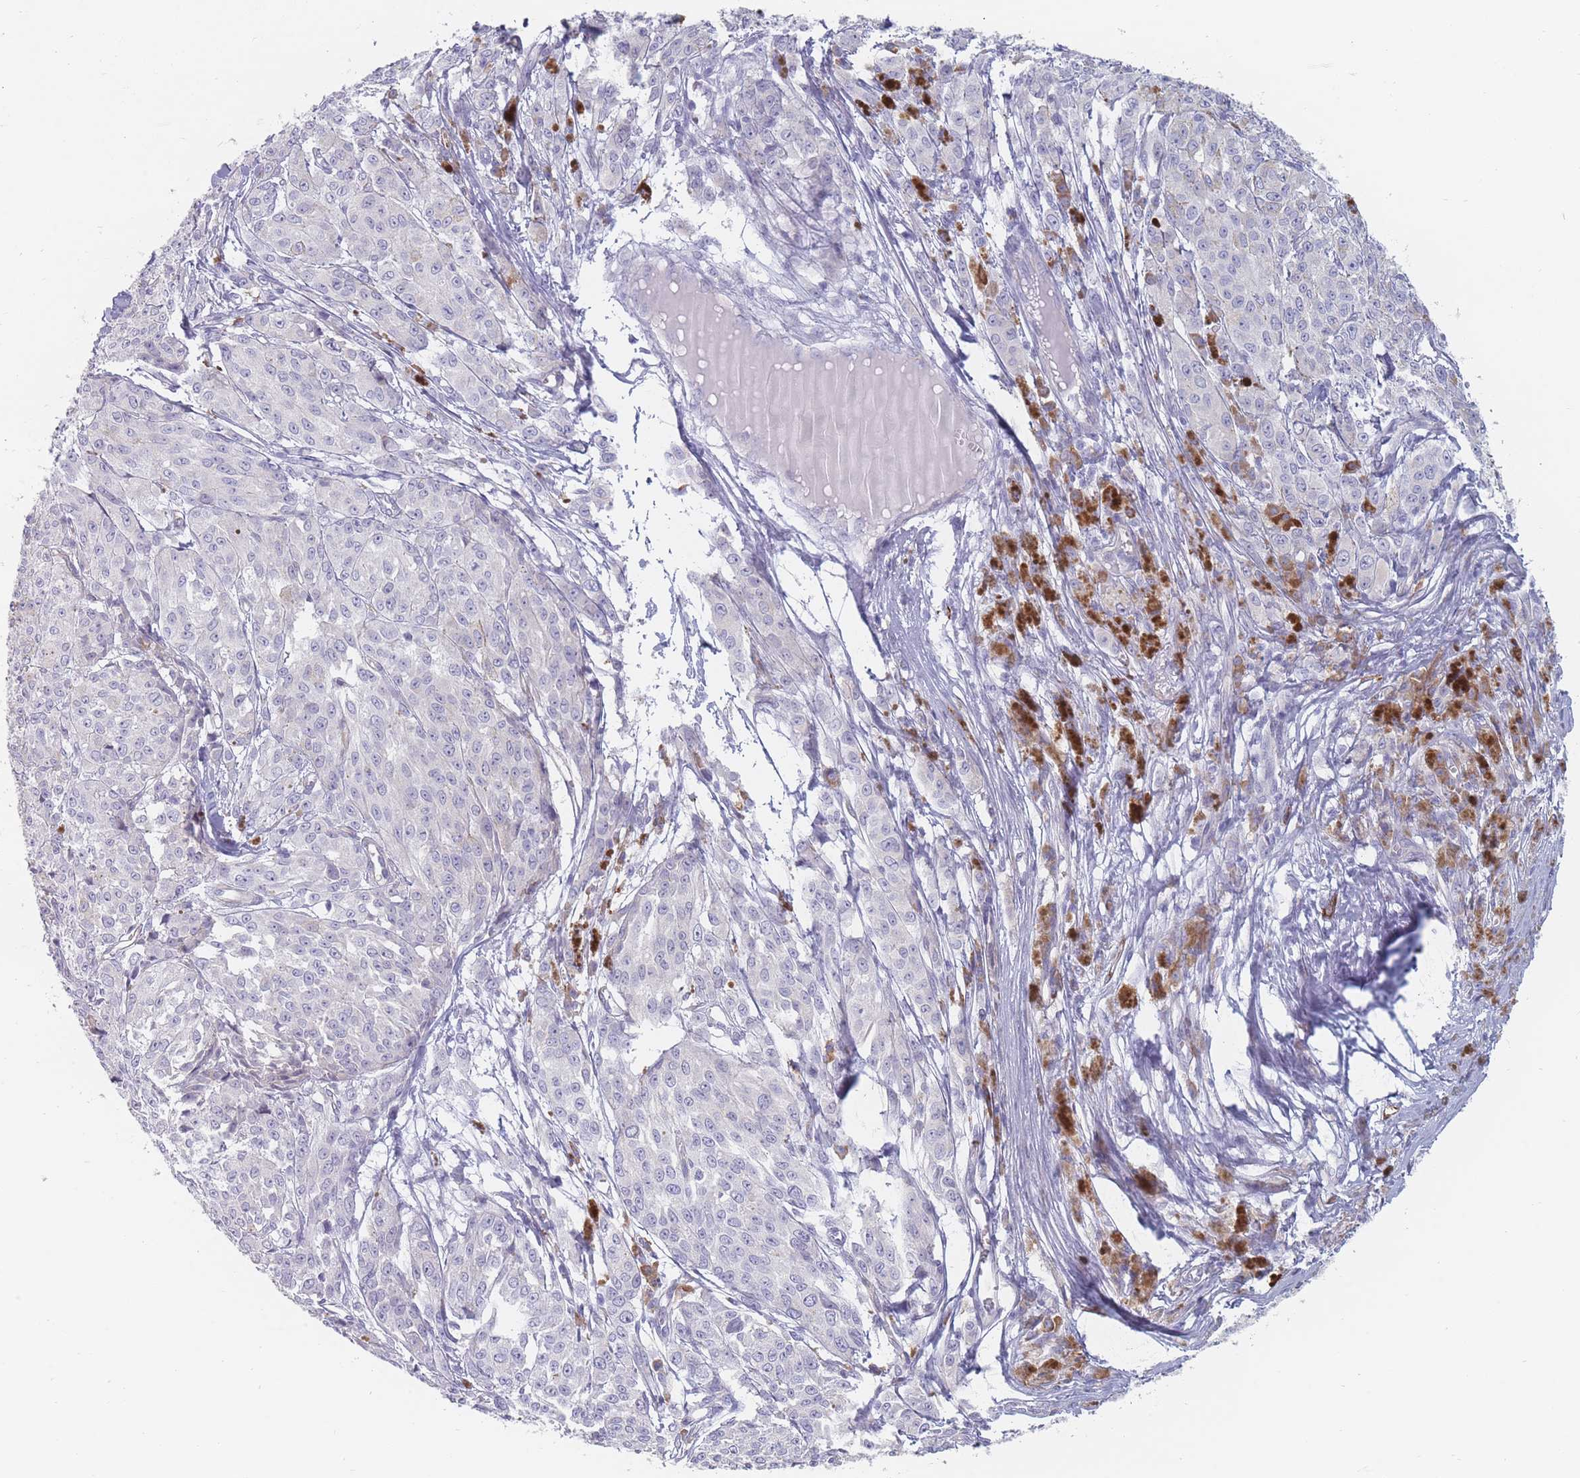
{"staining": {"intensity": "negative", "quantity": "none", "location": "none"}, "tissue": "melanoma", "cell_type": "Tumor cells", "image_type": "cancer", "snomed": [{"axis": "morphology", "description": "Malignant melanoma, NOS"}, {"axis": "topography", "description": "Skin"}], "caption": "High magnification brightfield microscopy of malignant melanoma stained with DAB (3,3'-diaminobenzidine) (brown) and counterstained with hematoxylin (blue): tumor cells show no significant positivity.", "gene": "ERBIN", "patient": {"sex": "female", "age": 52}}